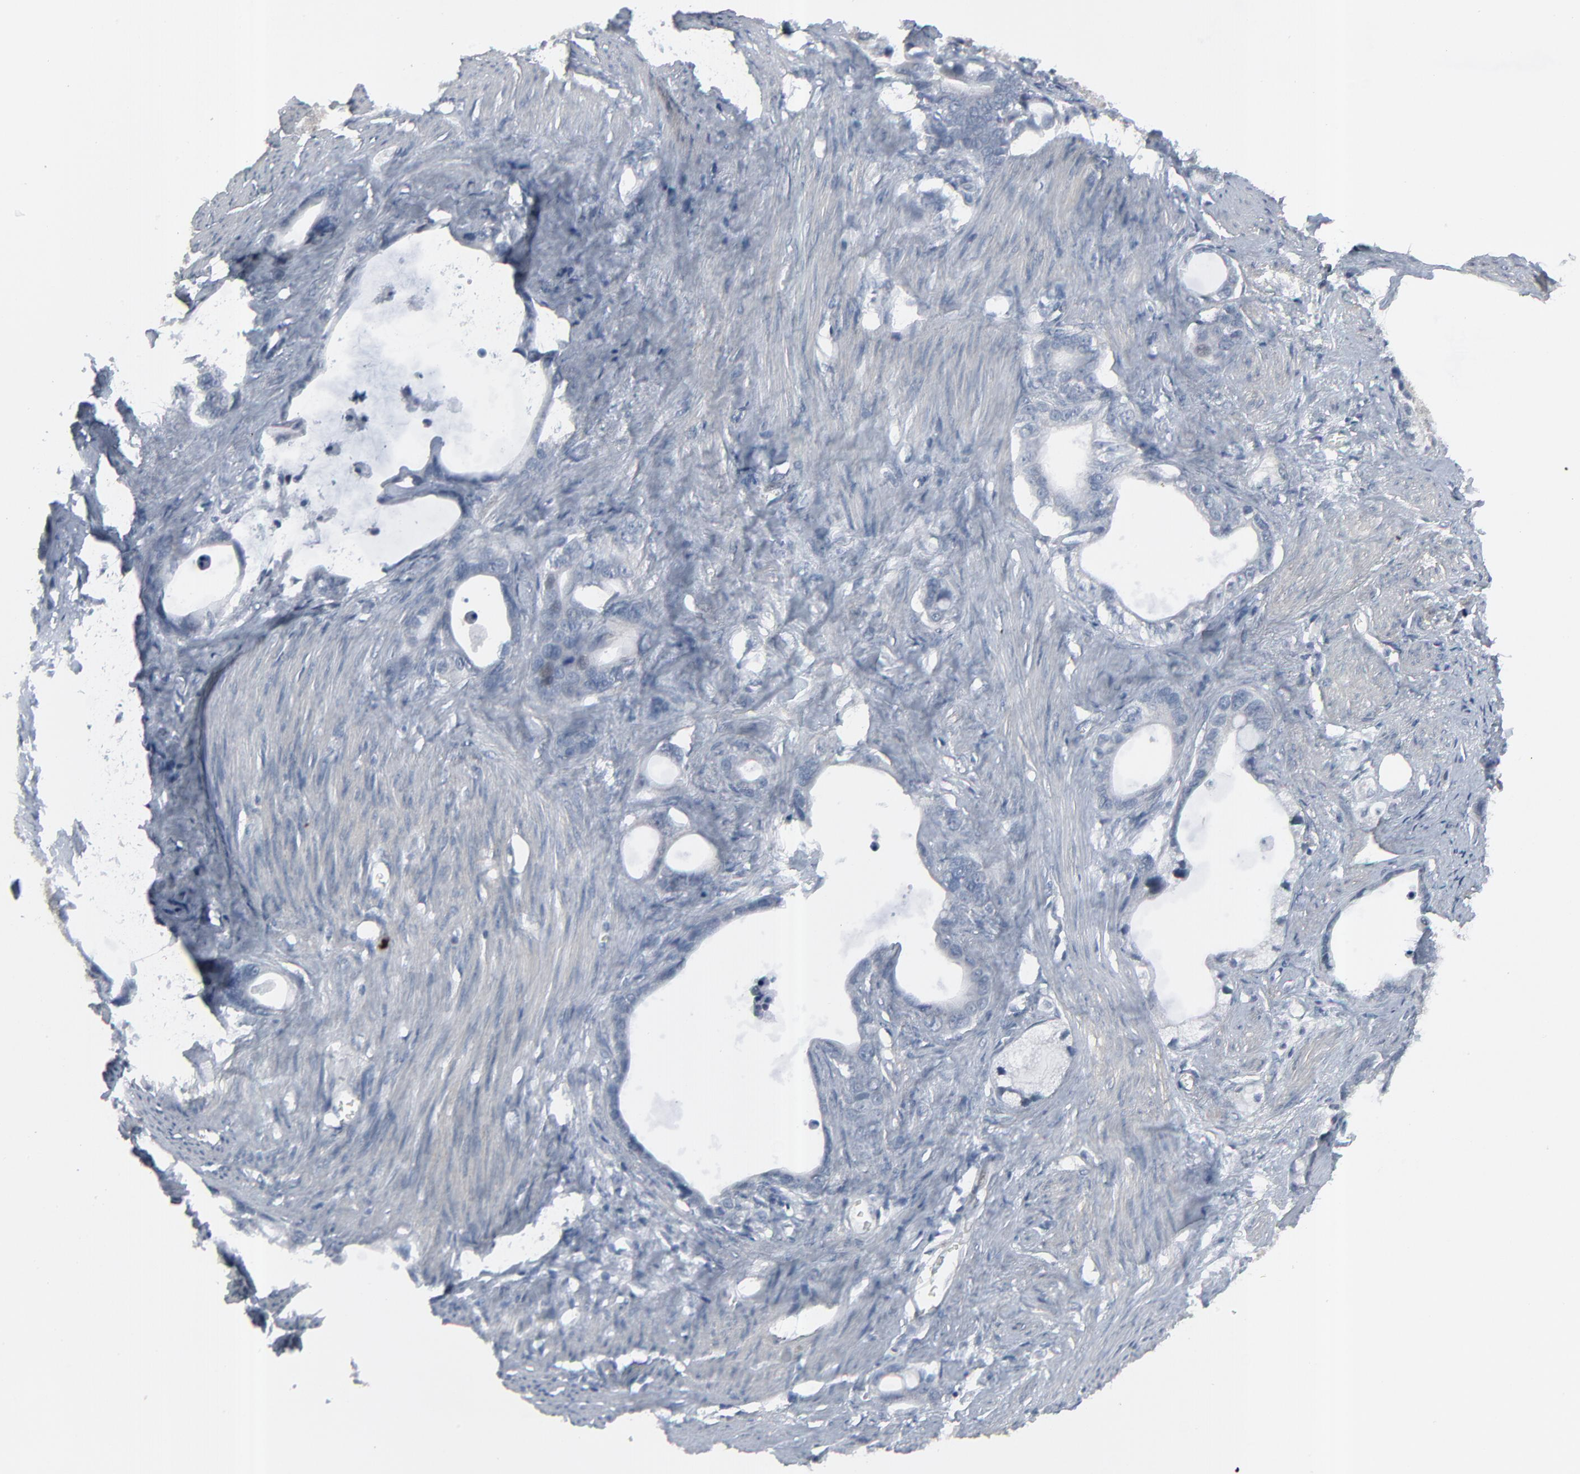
{"staining": {"intensity": "negative", "quantity": "none", "location": "none"}, "tissue": "stomach cancer", "cell_type": "Tumor cells", "image_type": "cancer", "snomed": [{"axis": "morphology", "description": "Adenocarcinoma, NOS"}, {"axis": "topography", "description": "Stomach"}], "caption": "This is an immunohistochemistry (IHC) histopathology image of human stomach cancer (adenocarcinoma). There is no positivity in tumor cells.", "gene": "NEUROD1", "patient": {"sex": "female", "age": 75}}